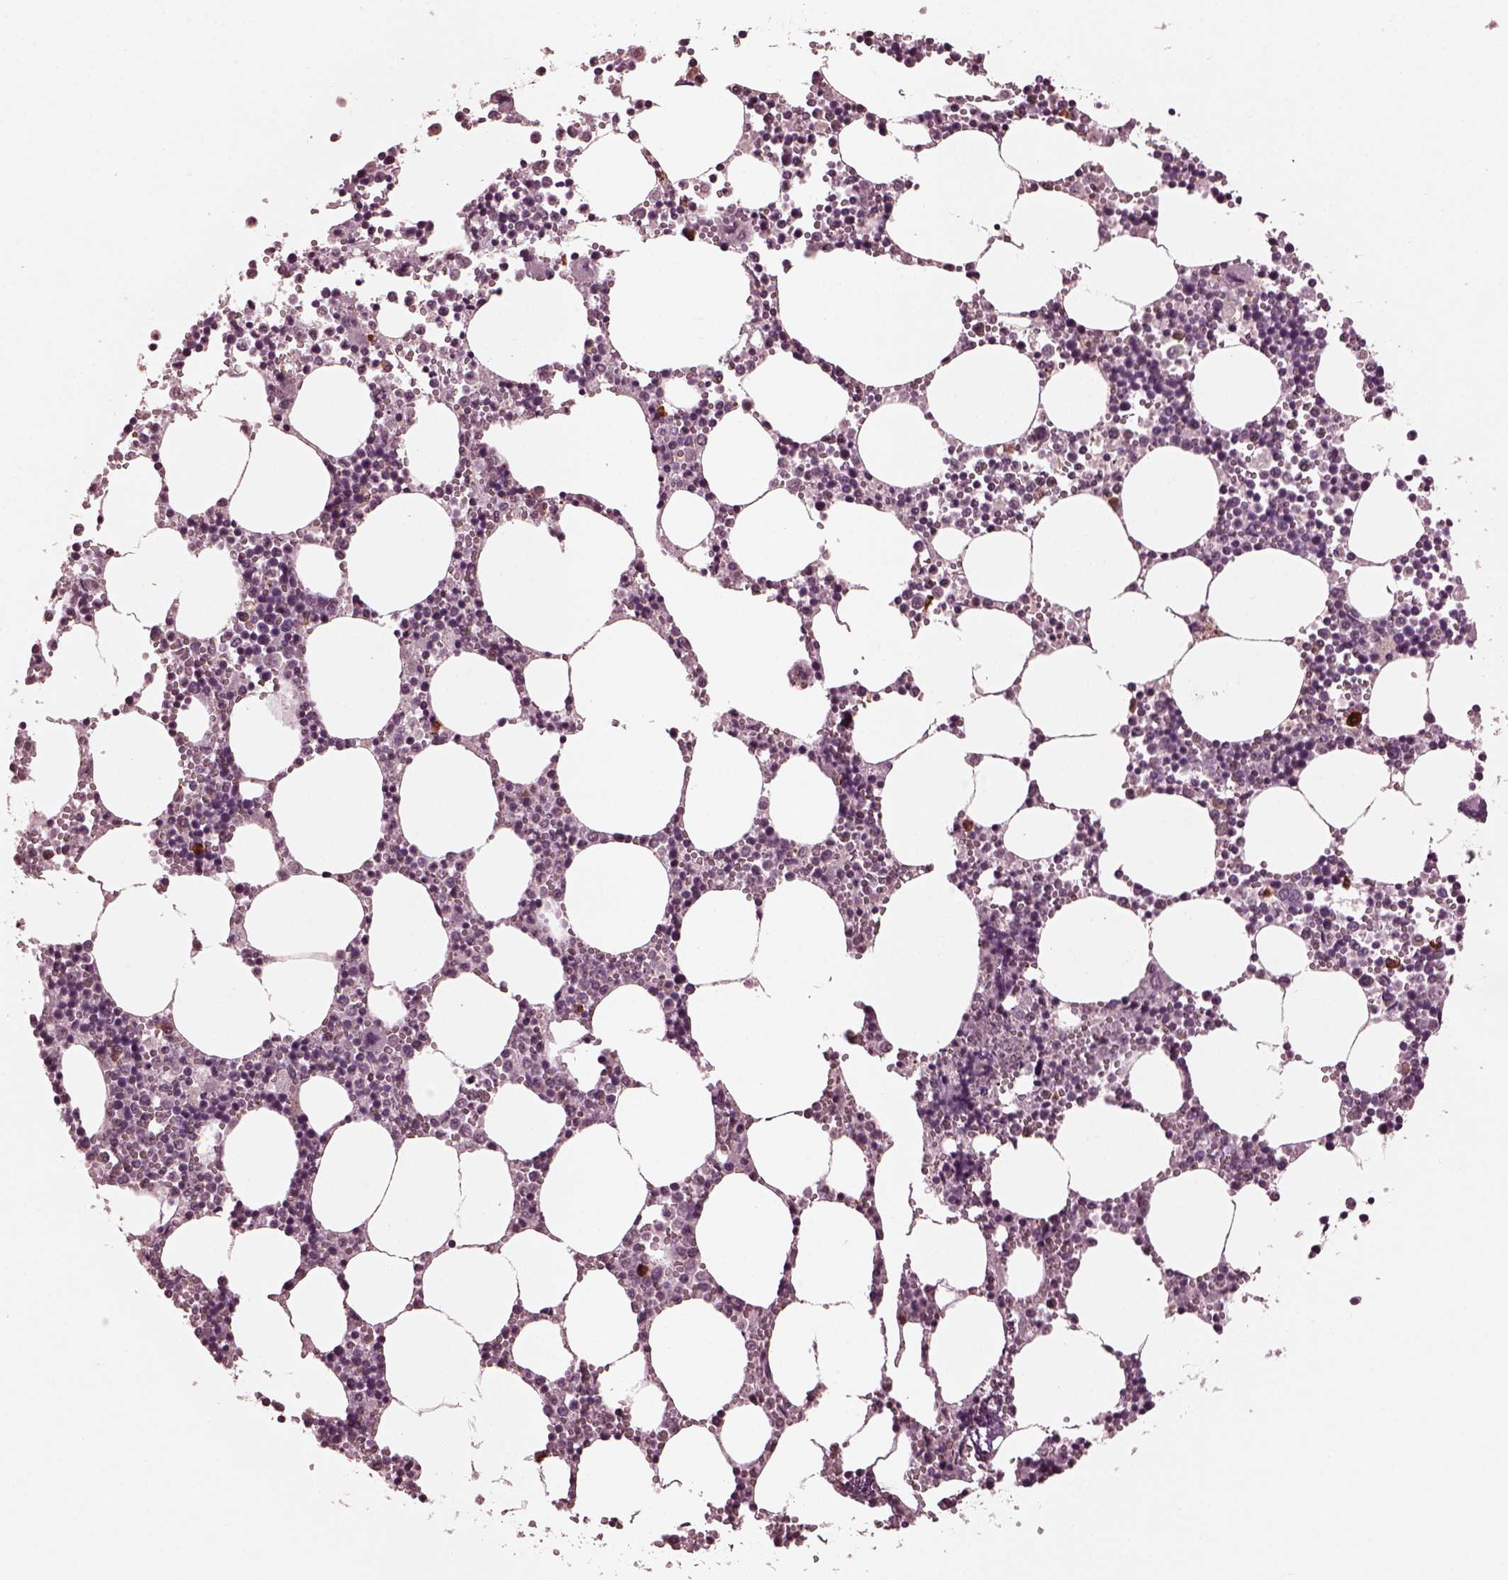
{"staining": {"intensity": "strong", "quantity": "<25%", "location": "cytoplasmic/membranous"}, "tissue": "bone marrow", "cell_type": "Hematopoietic cells", "image_type": "normal", "snomed": [{"axis": "morphology", "description": "Normal tissue, NOS"}, {"axis": "topography", "description": "Bone marrow"}], "caption": "Immunohistochemistry image of unremarkable bone marrow: human bone marrow stained using immunohistochemistry shows medium levels of strong protein expression localized specifically in the cytoplasmic/membranous of hematopoietic cells, appearing as a cytoplasmic/membranous brown color.", "gene": "IL18RAP", "patient": {"sex": "male", "age": 54}}